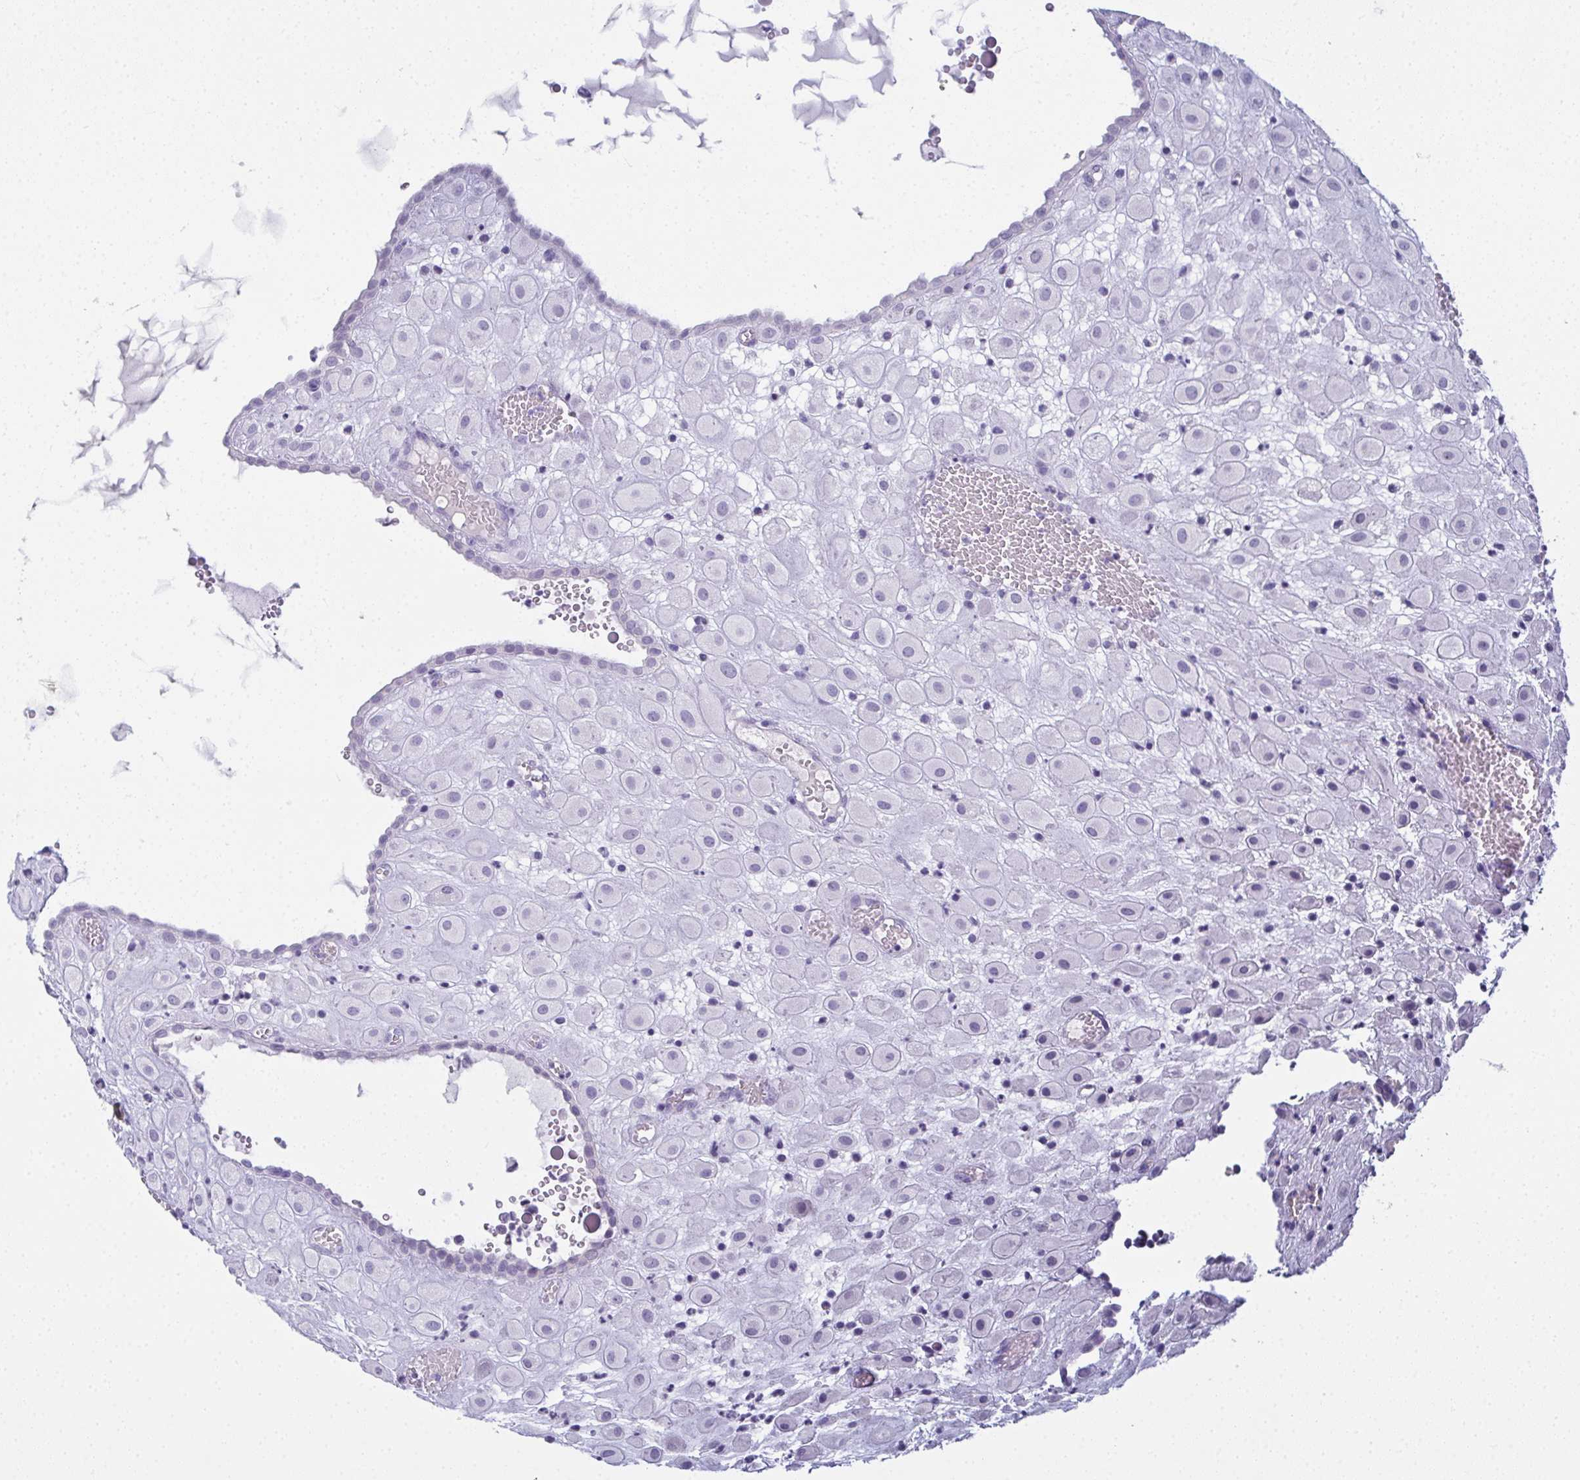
{"staining": {"intensity": "negative", "quantity": "none", "location": "none"}, "tissue": "placenta", "cell_type": "Decidual cells", "image_type": "normal", "snomed": [{"axis": "morphology", "description": "Normal tissue, NOS"}, {"axis": "topography", "description": "Placenta"}], "caption": "The immunohistochemistry image has no significant staining in decidual cells of placenta.", "gene": "SLC36A2", "patient": {"sex": "female", "age": 24}}